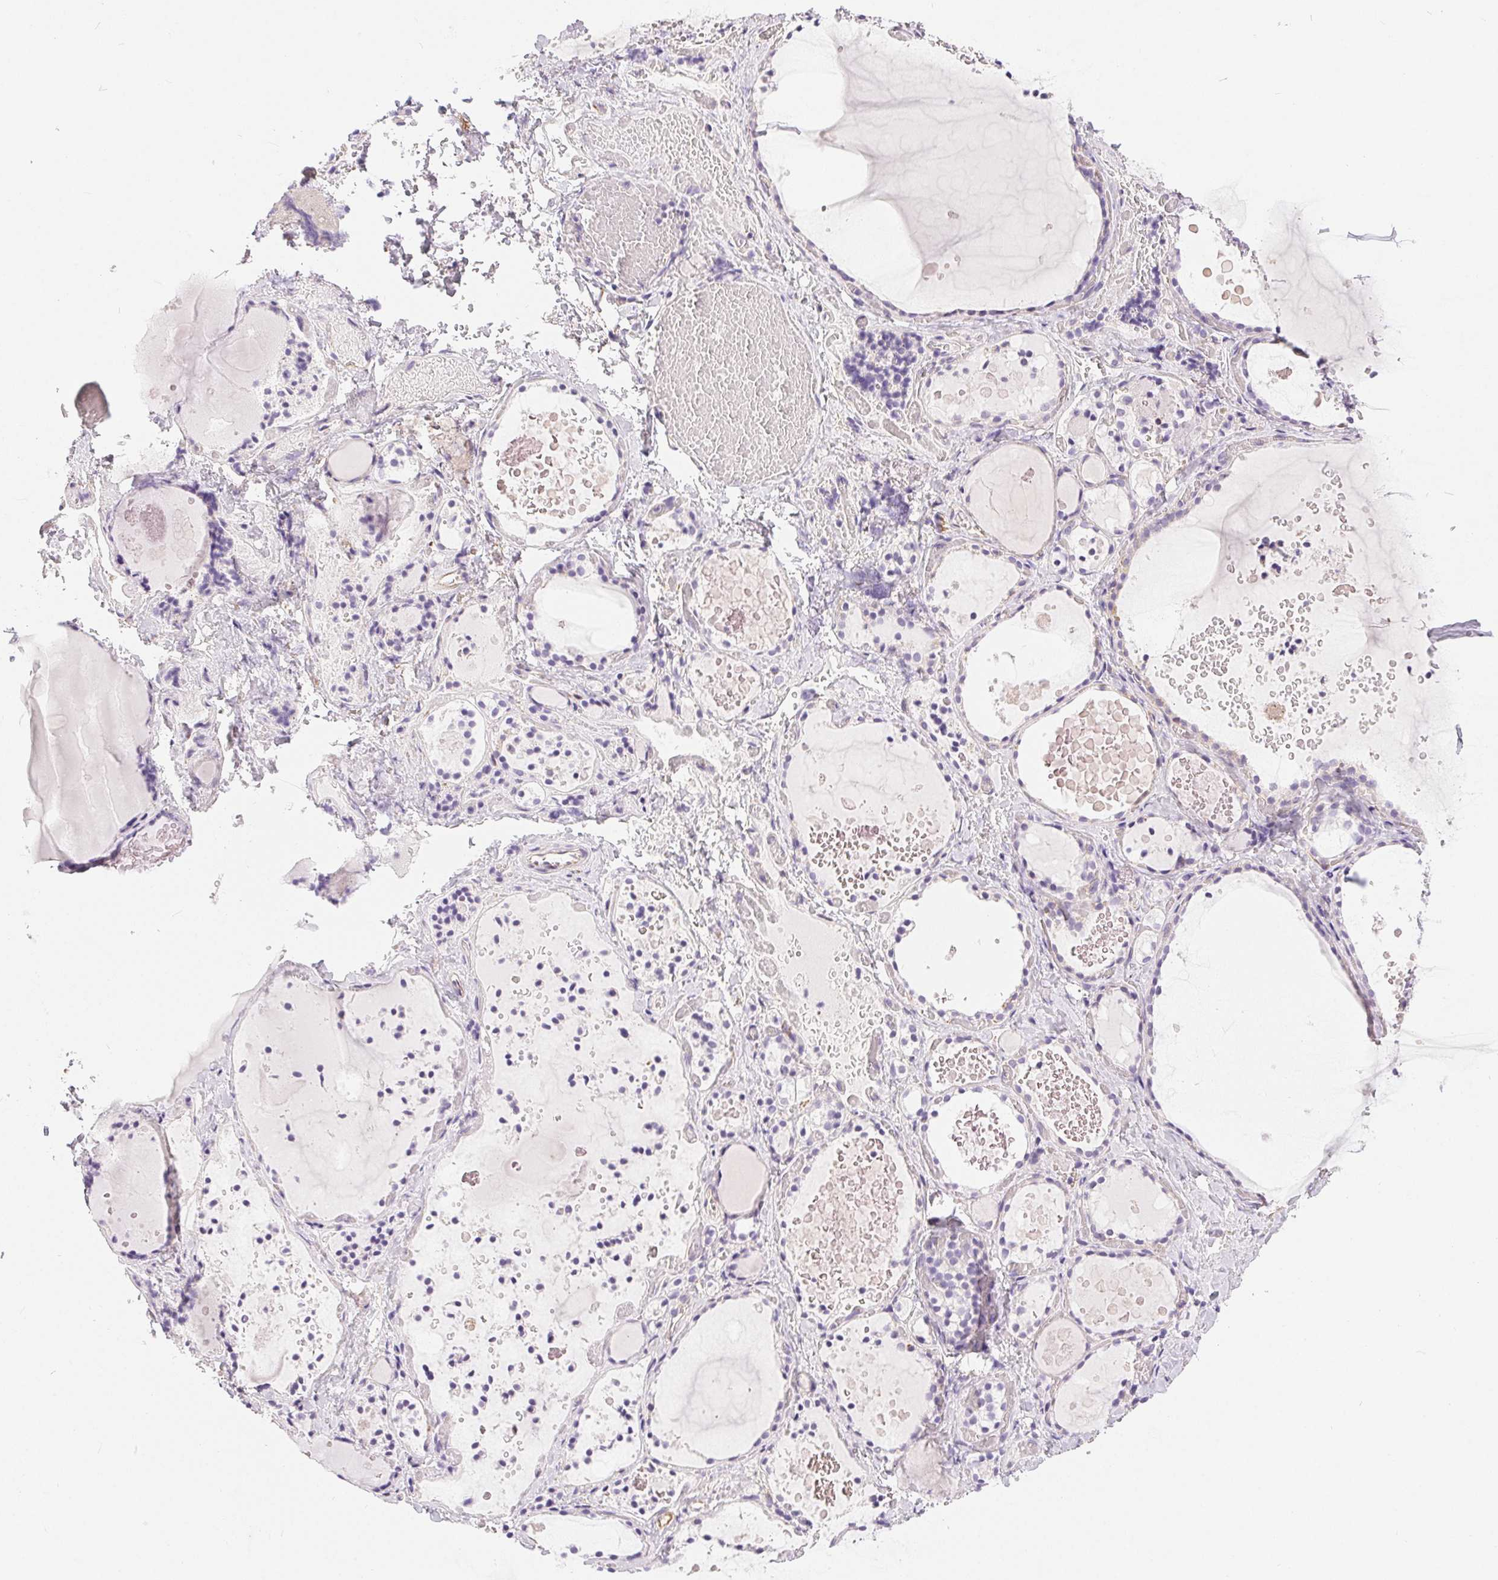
{"staining": {"intensity": "weak", "quantity": "<25%", "location": "cytoplasmic/membranous"}, "tissue": "thyroid gland", "cell_type": "Glandular cells", "image_type": "normal", "snomed": [{"axis": "morphology", "description": "Normal tissue, NOS"}, {"axis": "topography", "description": "Thyroid gland"}], "caption": "An image of thyroid gland stained for a protein demonstrates no brown staining in glandular cells.", "gene": "GFAP", "patient": {"sex": "female", "age": 56}}